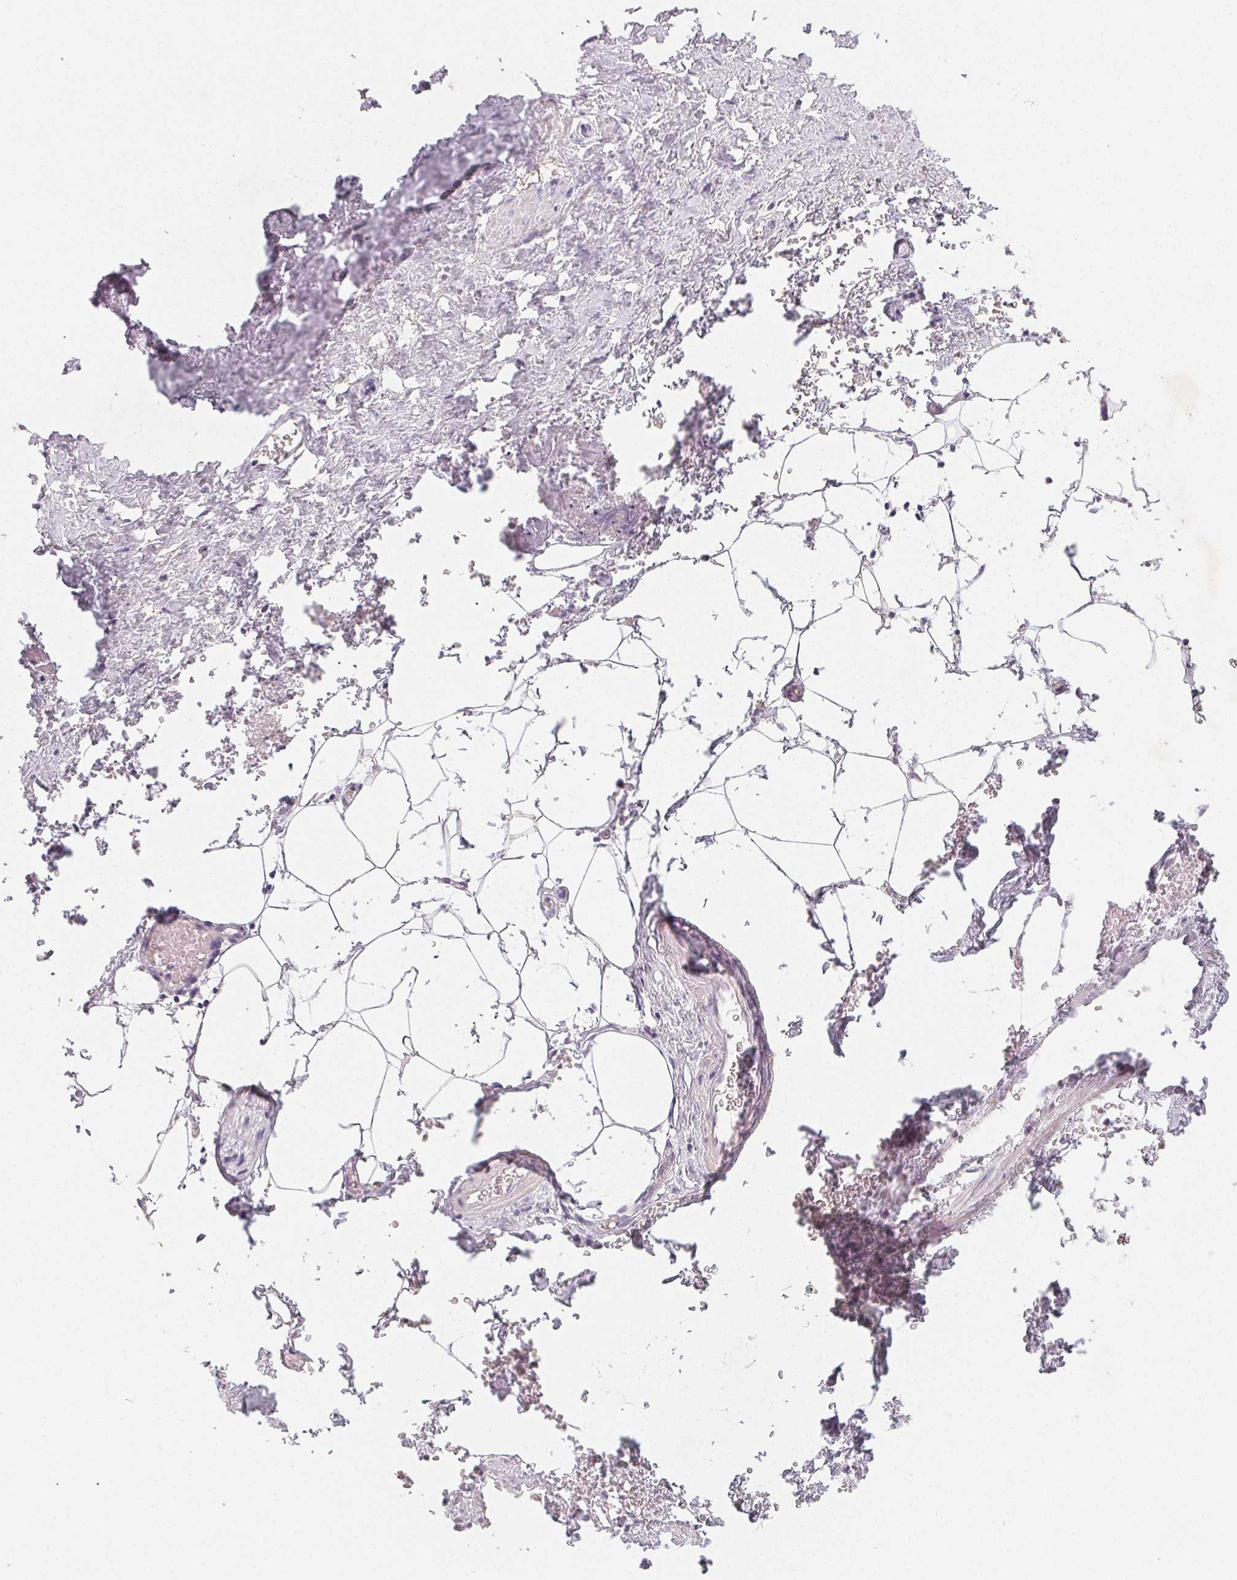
{"staining": {"intensity": "negative", "quantity": "none", "location": "none"}, "tissue": "adipose tissue", "cell_type": "Adipocytes", "image_type": "normal", "snomed": [{"axis": "morphology", "description": "Normal tissue, NOS"}, {"axis": "topography", "description": "Prostate"}, {"axis": "topography", "description": "Peripheral nerve tissue"}], "caption": "Immunohistochemical staining of normal human adipose tissue reveals no significant expression in adipocytes. The staining is performed using DAB (3,3'-diaminobenzidine) brown chromogen with nuclei counter-stained in using hematoxylin.", "gene": "LRRC23", "patient": {"sex": "male", "age": 55}}